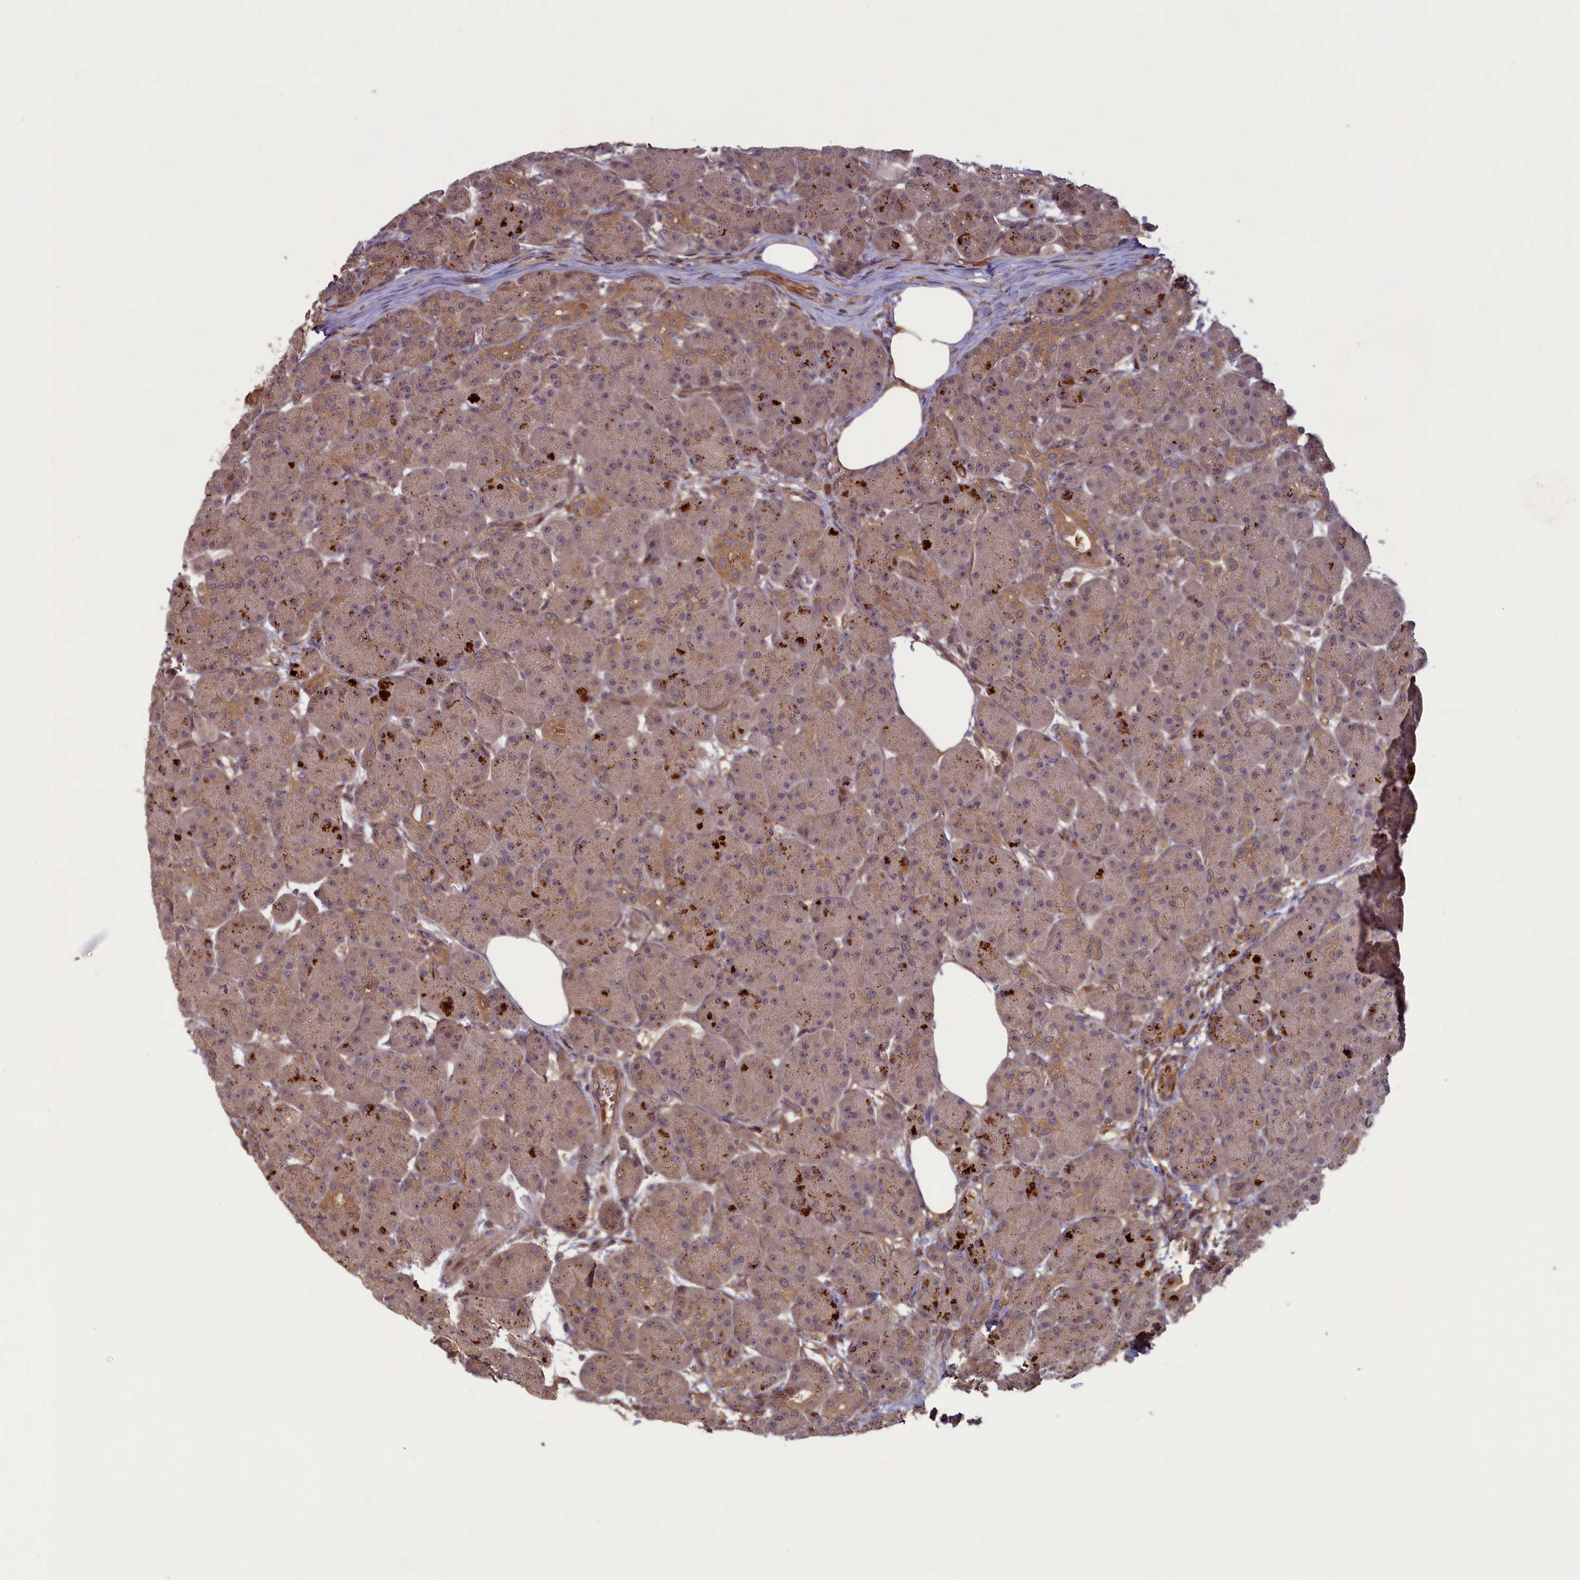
{"staining": {"intensity": "moderate", "quantity": ">75%", "location": "cytoplasmic/membranous"}, "tissue": "pancreas", "cell_type": "Exocrine glandular cells", "image_type": "normal", "snomed": [{"axis": "morphology", "description": "Normal tissue, NOS"}, {"axis": "topography", "description": "Pancreas"}], "caption": "Unremarkable pancreas demonstrates moderate cytoplasmic/membranous staining in approximately >75% of exocrine glandular cells.", "gene": "CIAO2B", "patient": {"sex": "male", "age": 63}}